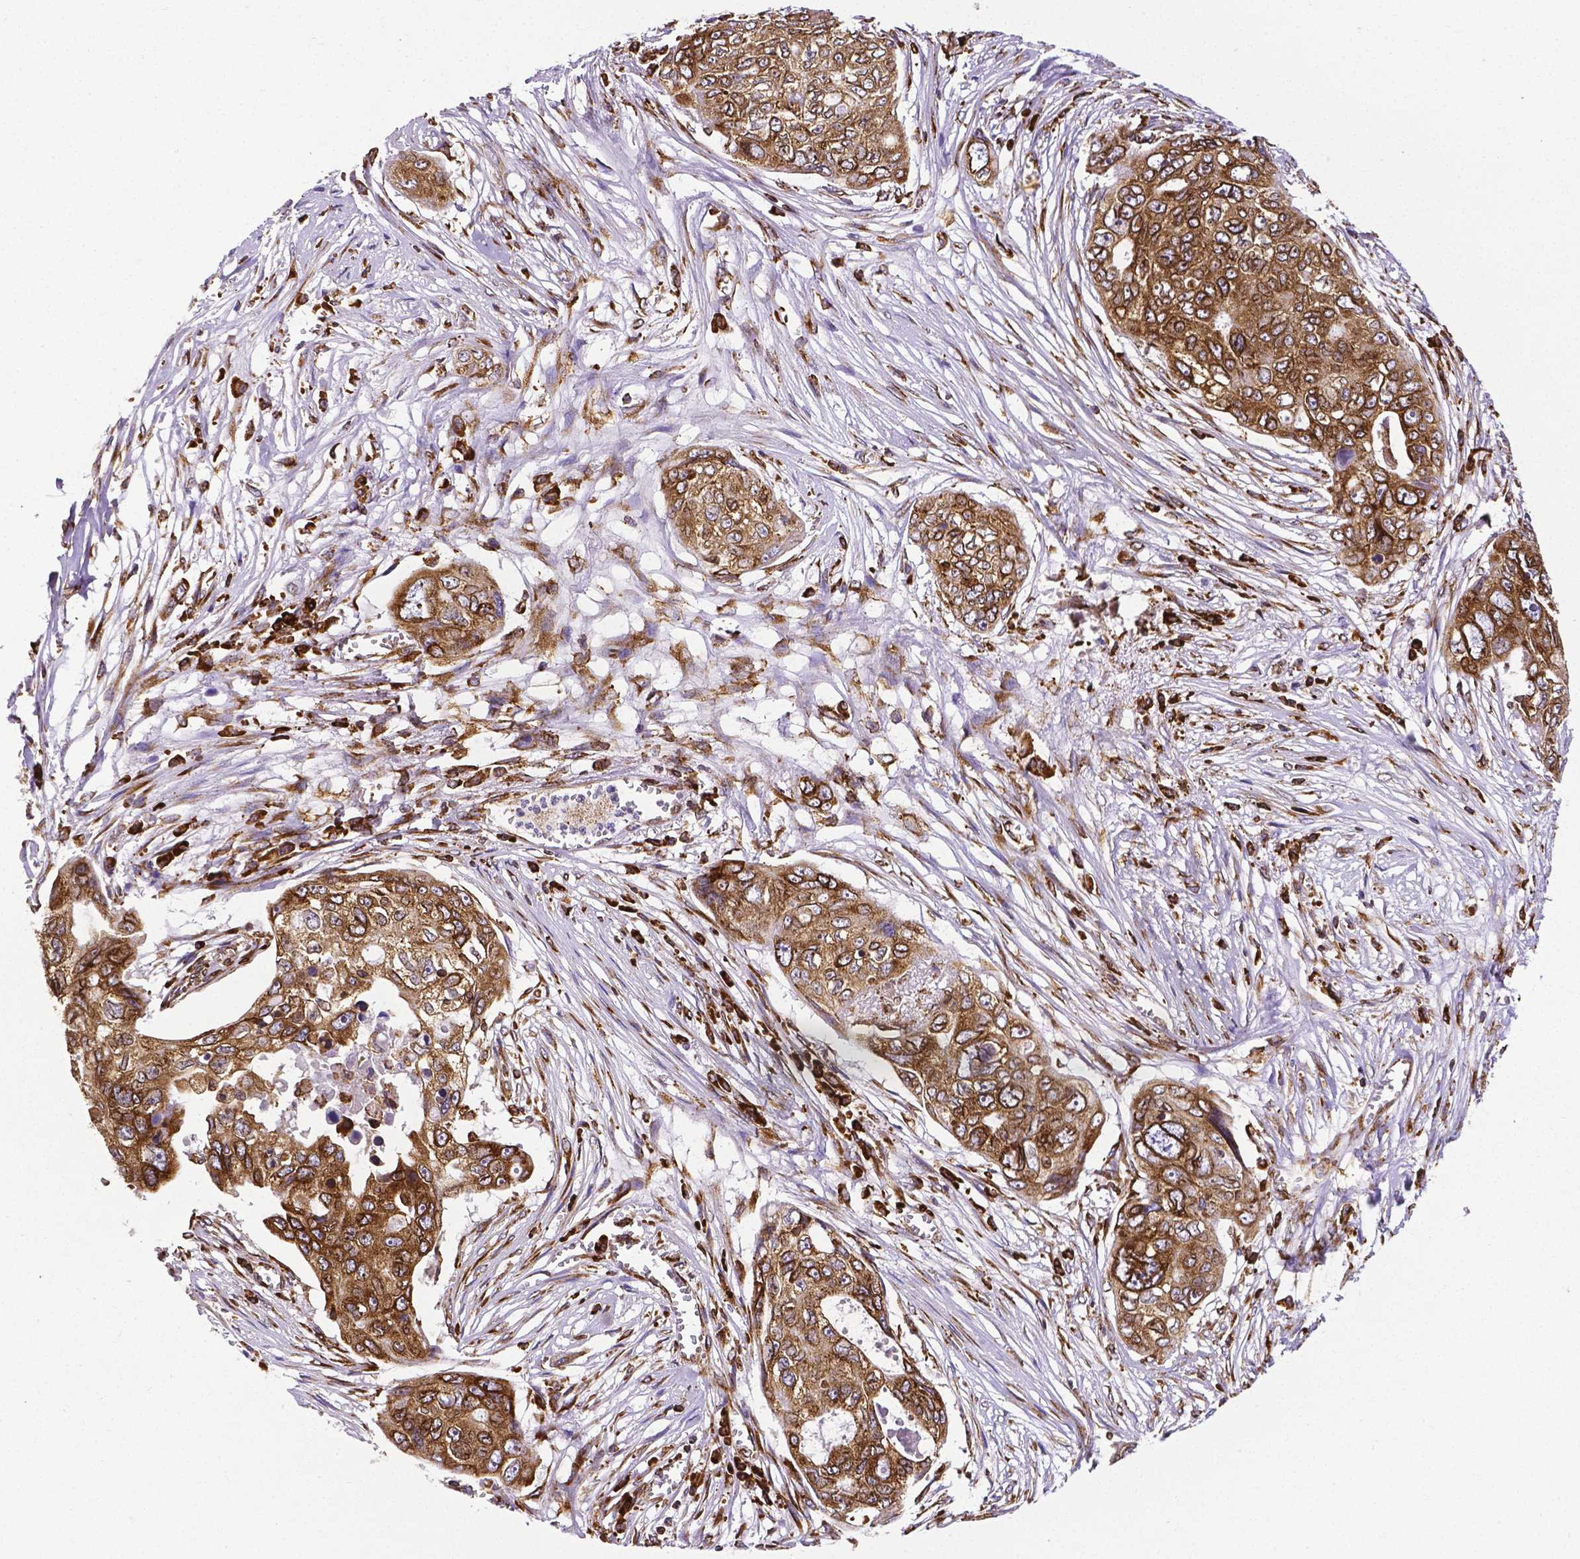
{"staining": {"intensity": "strong", "quantity": ">75%", "location": "cytoplasmic/membranous"}, "tissue": "ovarian cancer", "cell_type": "Tumor cells", "image_type": "cancer", "snomed": [{"axis": "morphology", "description": "Carcinoma, endometroid"}, {"axis": "topography", "description": "Ovary"}], "caption": "This photomicrograph reveals IHC staining of human ovarian cancer (endometroid carcinoma), with high strong cytoplasmic/membranous positivity in approximately >75% of tumor cells.", "gene": "MTDH", "patient": {"sex": "female", "age": 70}}